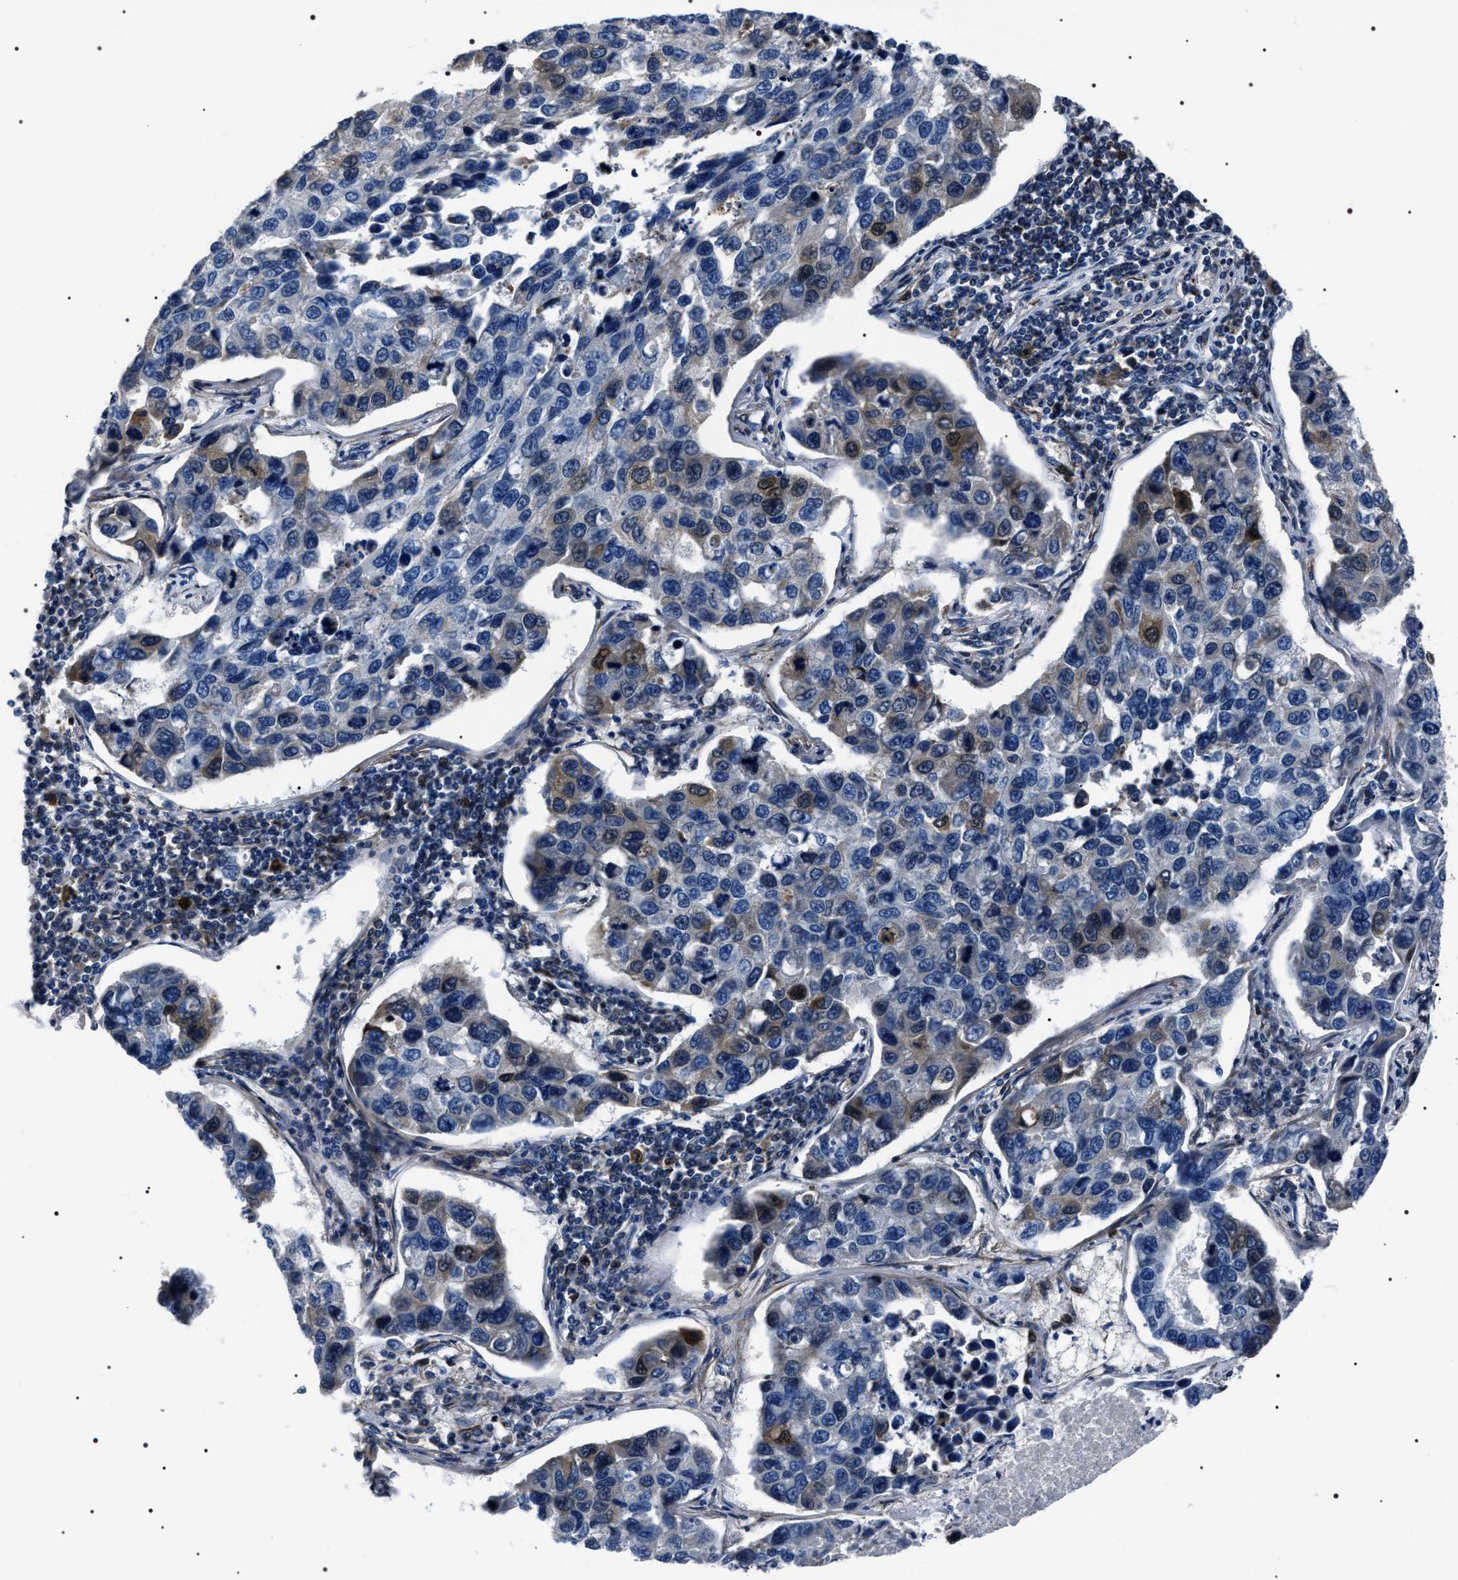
{"staining": {"intensity": "moderate", "quantity": "<25%", "location": "cytoplasmic/membranous,nuclear"}, "tissue": "lung cancer", "cell_type": "Tumor cells", "image_type": "cancer", "snomed": [{"axis": "morphology", "description": "Adenocarcinoma, NOS"}, {"axis": "topography", "description": "Lung"}], "caption": "Immunohistochemistry (IHC) staining of lung adenocarcinoma, which exhibits low levels of moderate cytoplasmic/membranous and nuclear staining in approximately <25% of tumor cells indicating moderate cytoplasmic/membranous and nuclear protein staining. The staining was performed using DAB (3,3'-diaminobenzidine) (brown) for protein detection and nuclei were counterstained in hematoxylin (blue).", "gene": "BAG2", "patient": {"sex": "male", "age": 64}}